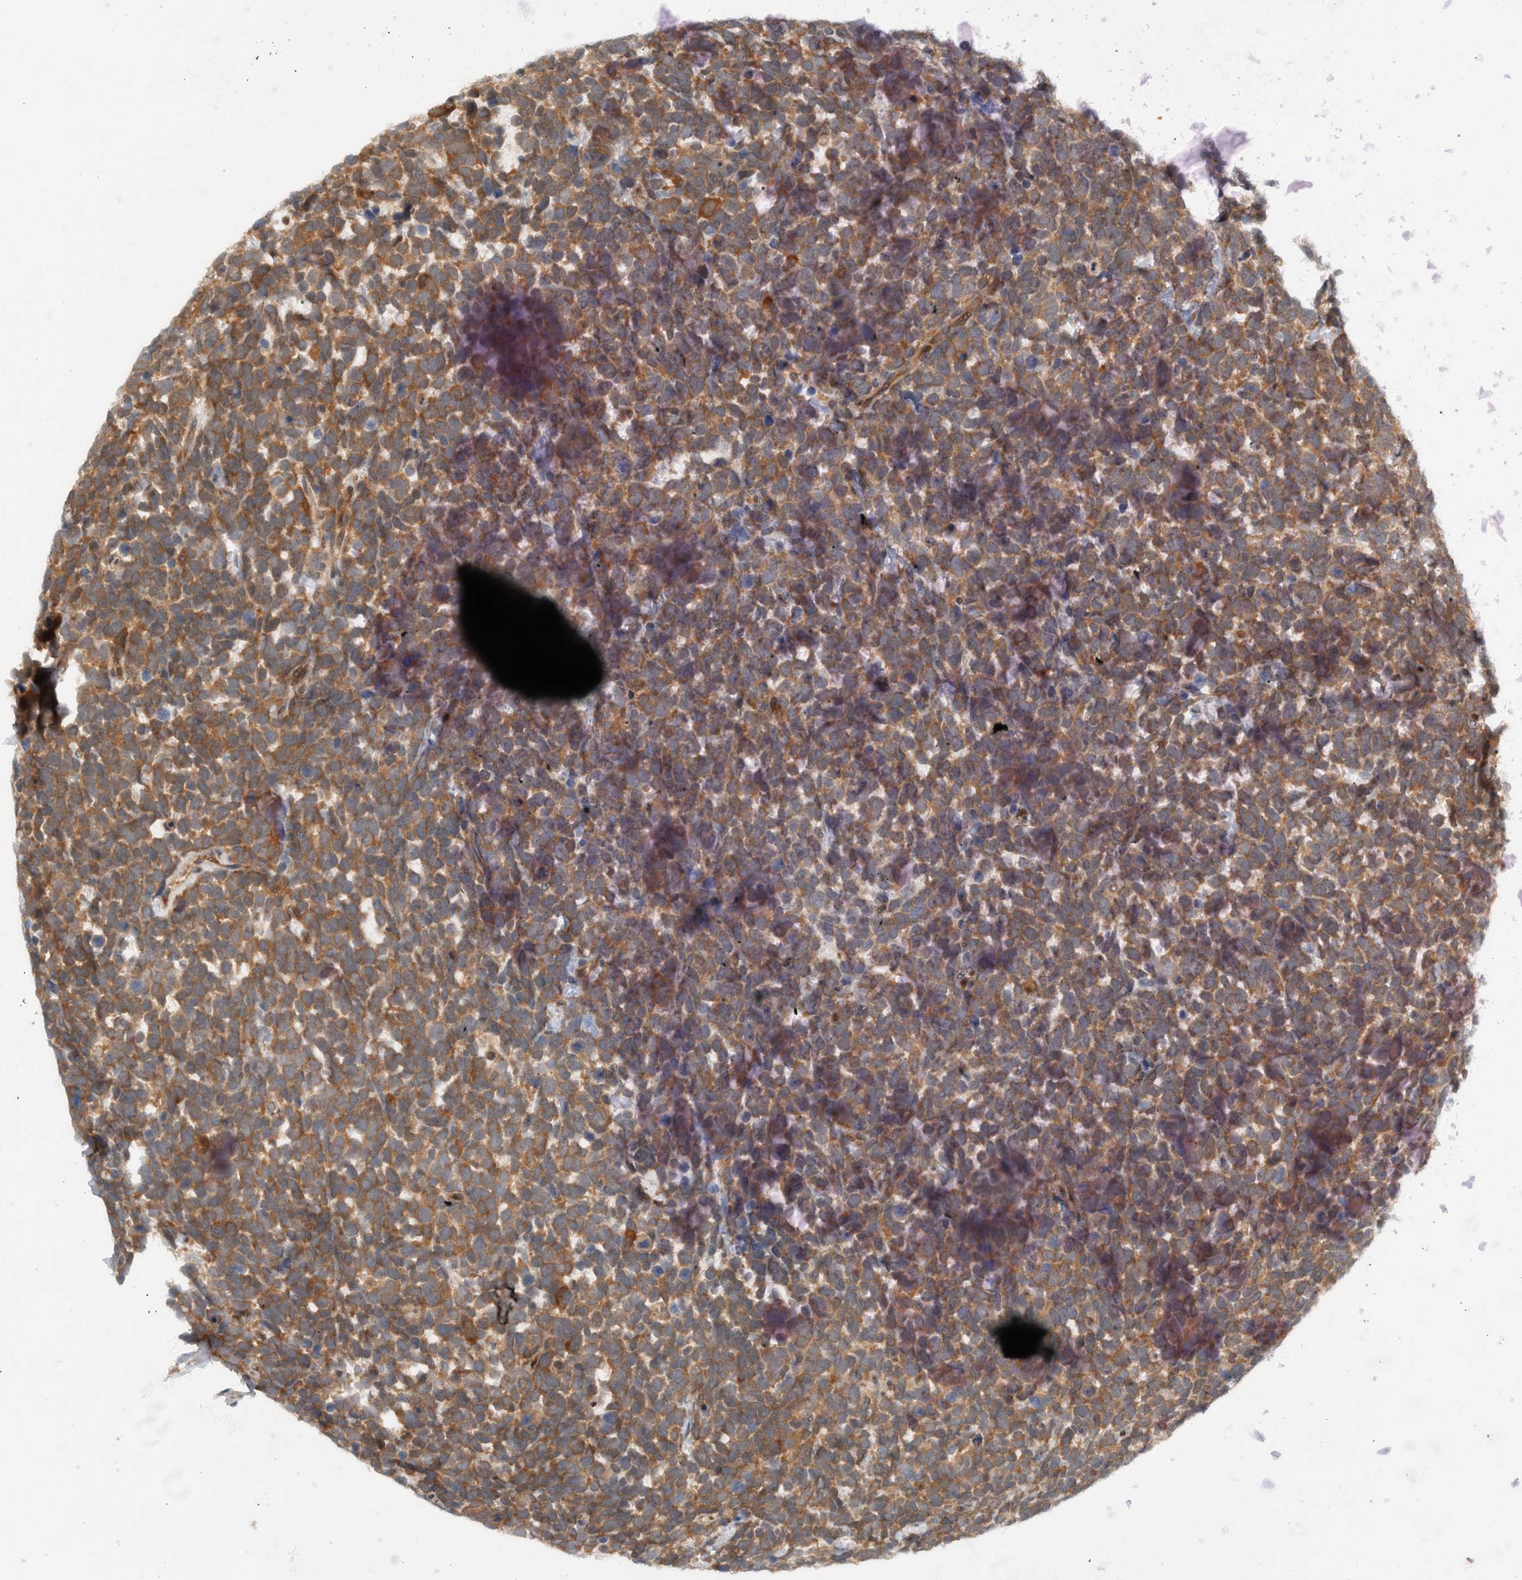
{"staining": {"intensity": "moderate", "quantity": ">75%", "location": "cytoplasmic/membranous"}, "tissue": "urothelial cancer", "cell_type": "Tumor cells", "image_type": "cancer", "snomed": [{"axis": "morphology", "description": "Urothelial carcinoma, High grade"}, {"axis": "topography", "description": "Urinary bladder"}], "caption": "Moderate cytoplasmic/membranous expression for a protein is seen in approximately >75% of tumor cells of urothelial carcinoma (high-grade) using immunohistochemistry (IHC).", "gene": "CCDC43", "patient": {"sex": "female", "age": 82}}